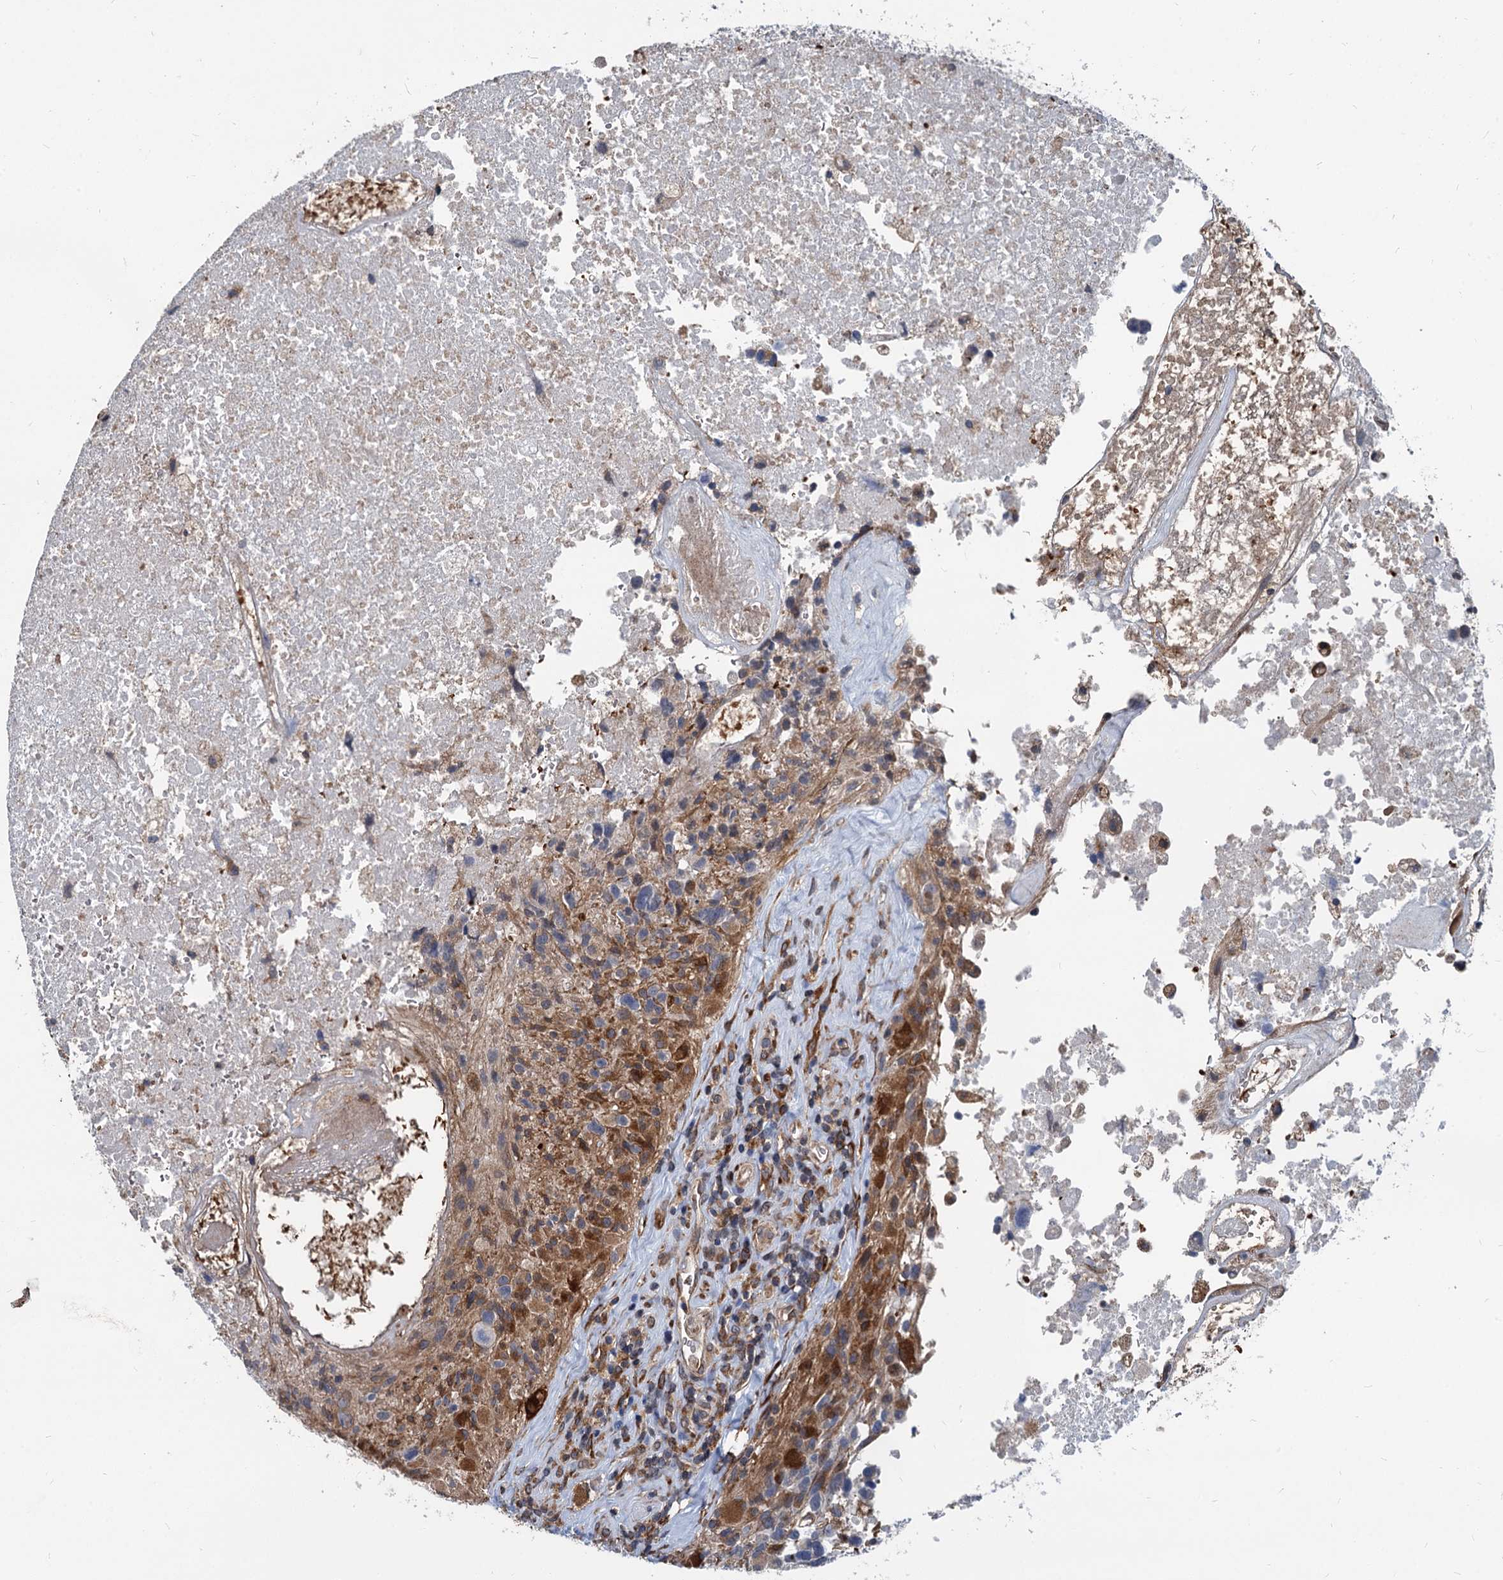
{"staining": {"intensity": "moderate", "quantity": "25%-75%", "location": "cytoplasmic/membranous"}, "tissue": "glioma", "cell_type": "Tumor cells", "image_type": "cancer", "snomed": [{"axis": "morphology", "description": "Glioma, malignant, High grade"}, {"axis": "topography", "description": "Brain"}], "caption": "High-power microscopy captured an IHC image of high-grade glioma (malignant), revealing moderate cytoplasmic/membranous staining in about 25%-75% of tumor cells.", "gene": "STIM1", "patient": {"sex": "male", "age": 76}}